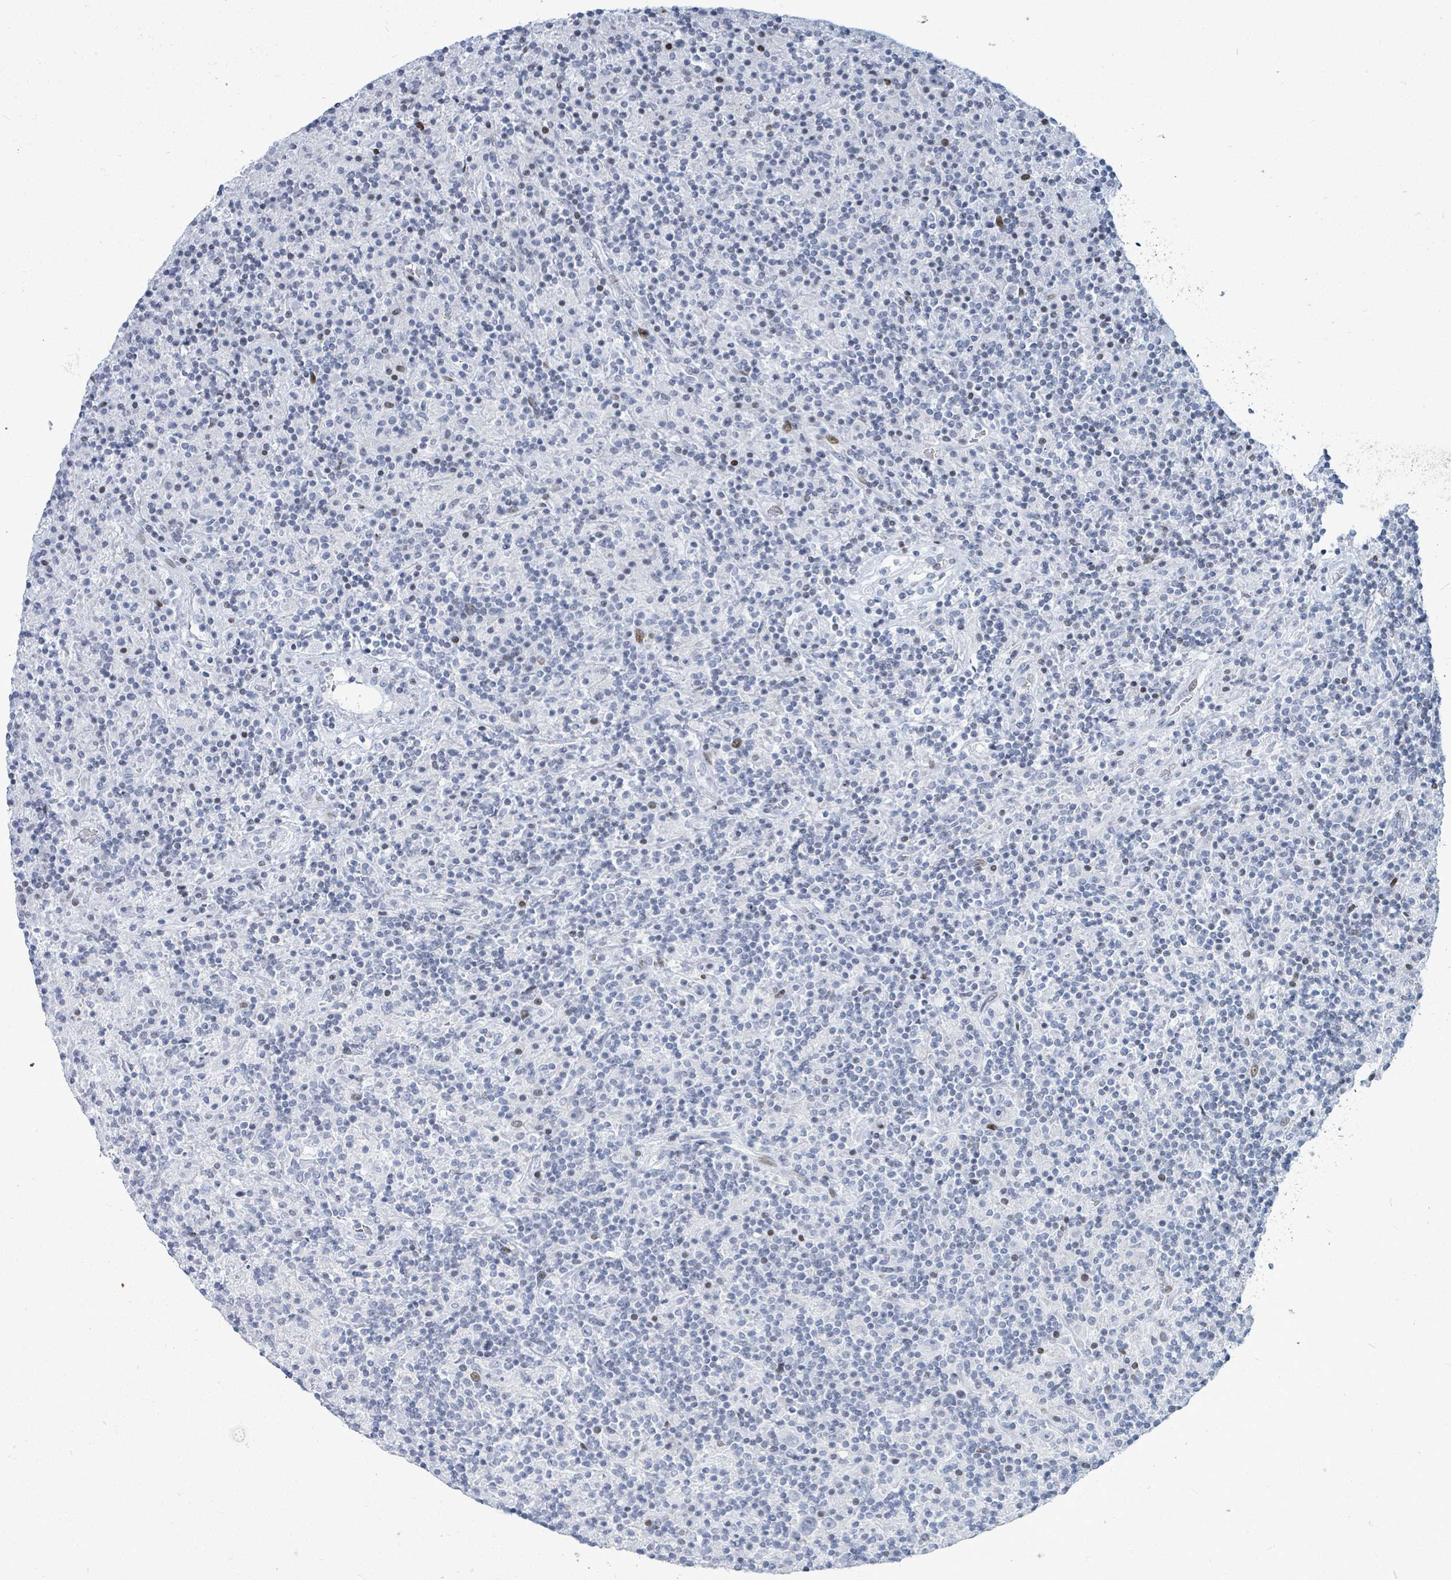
{"staining": {"intensity": "weak", "quantity": "<25%", "location": "nuclear"}, "tissue": "lymphoma", "cell_type": "Tumor cells", "image_type": "cancer", "snomed": [{"axis": "morphology", "description": "Hodgkin's disease, NOS"}, {"axis": "topography", "description": "Lymph node"}], "caption": "Immunohistochemistry of human Hodgkin's disease reveals no expression in tumor cells.", "gene": "MALL", "patient": {"sex": "male", "age": 70}}